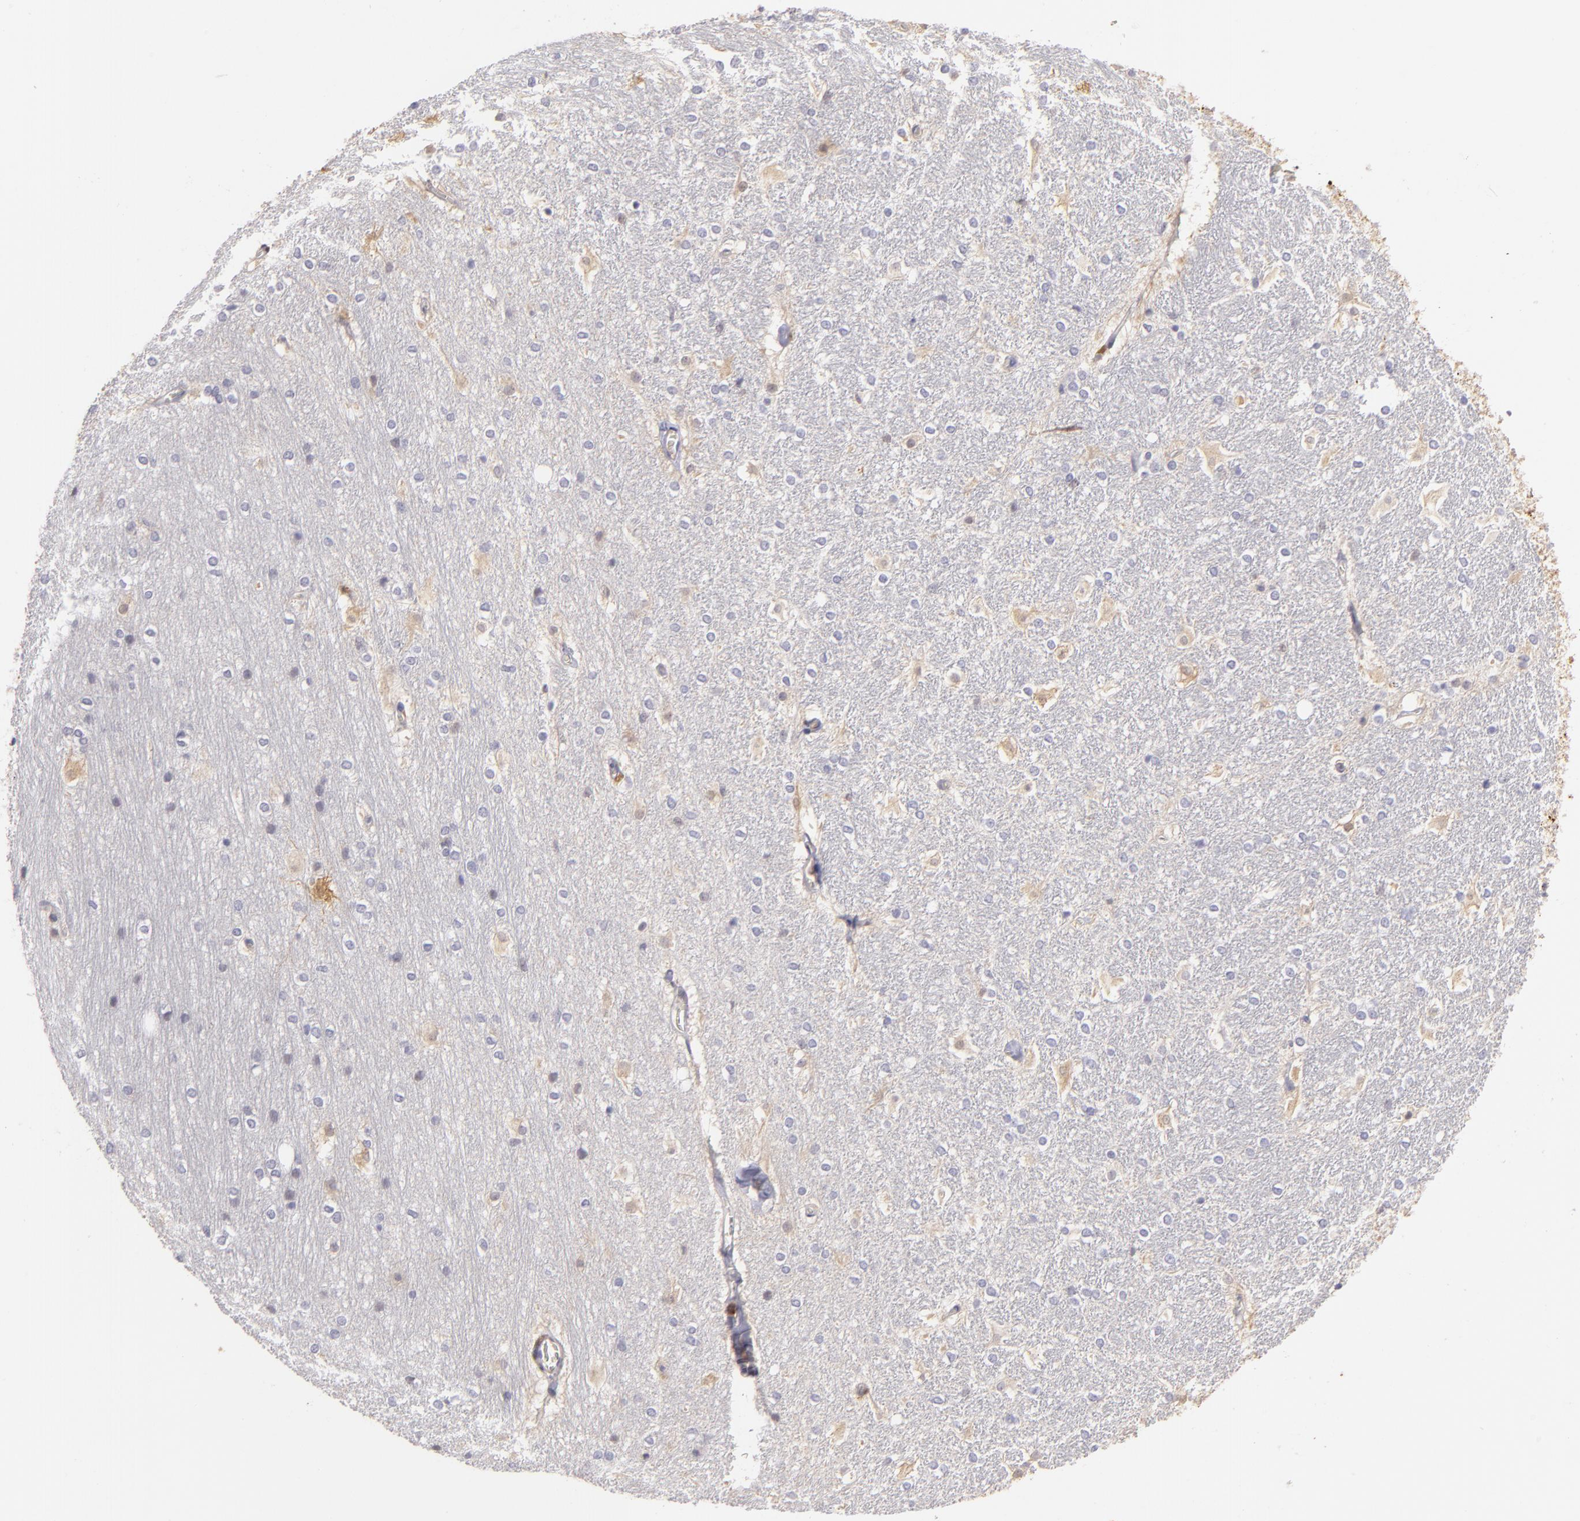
{"staining": {"intensity": "negative", "quantity": "none", "location": "none"}, "tissue": "hippocampus", "cell_type": "Glial cells", "image_type": "normal", "snomed": [{"axis": "morphology", "description": "Normal tissue, NOS"}, {"axis": "topography", "description": "Hippocampus"}], "caption": "High power microscopy image of an immunohistochemistry (IHC) histopathology image of benign hippocampus, revealing no significant expression in glial cells. (Brightfield microscopy of DAB (3,3'-diaminobenzidine) IHC at high magnification).", "gene": "S100A2", "patient": {"sex": "female", "age": 19}}